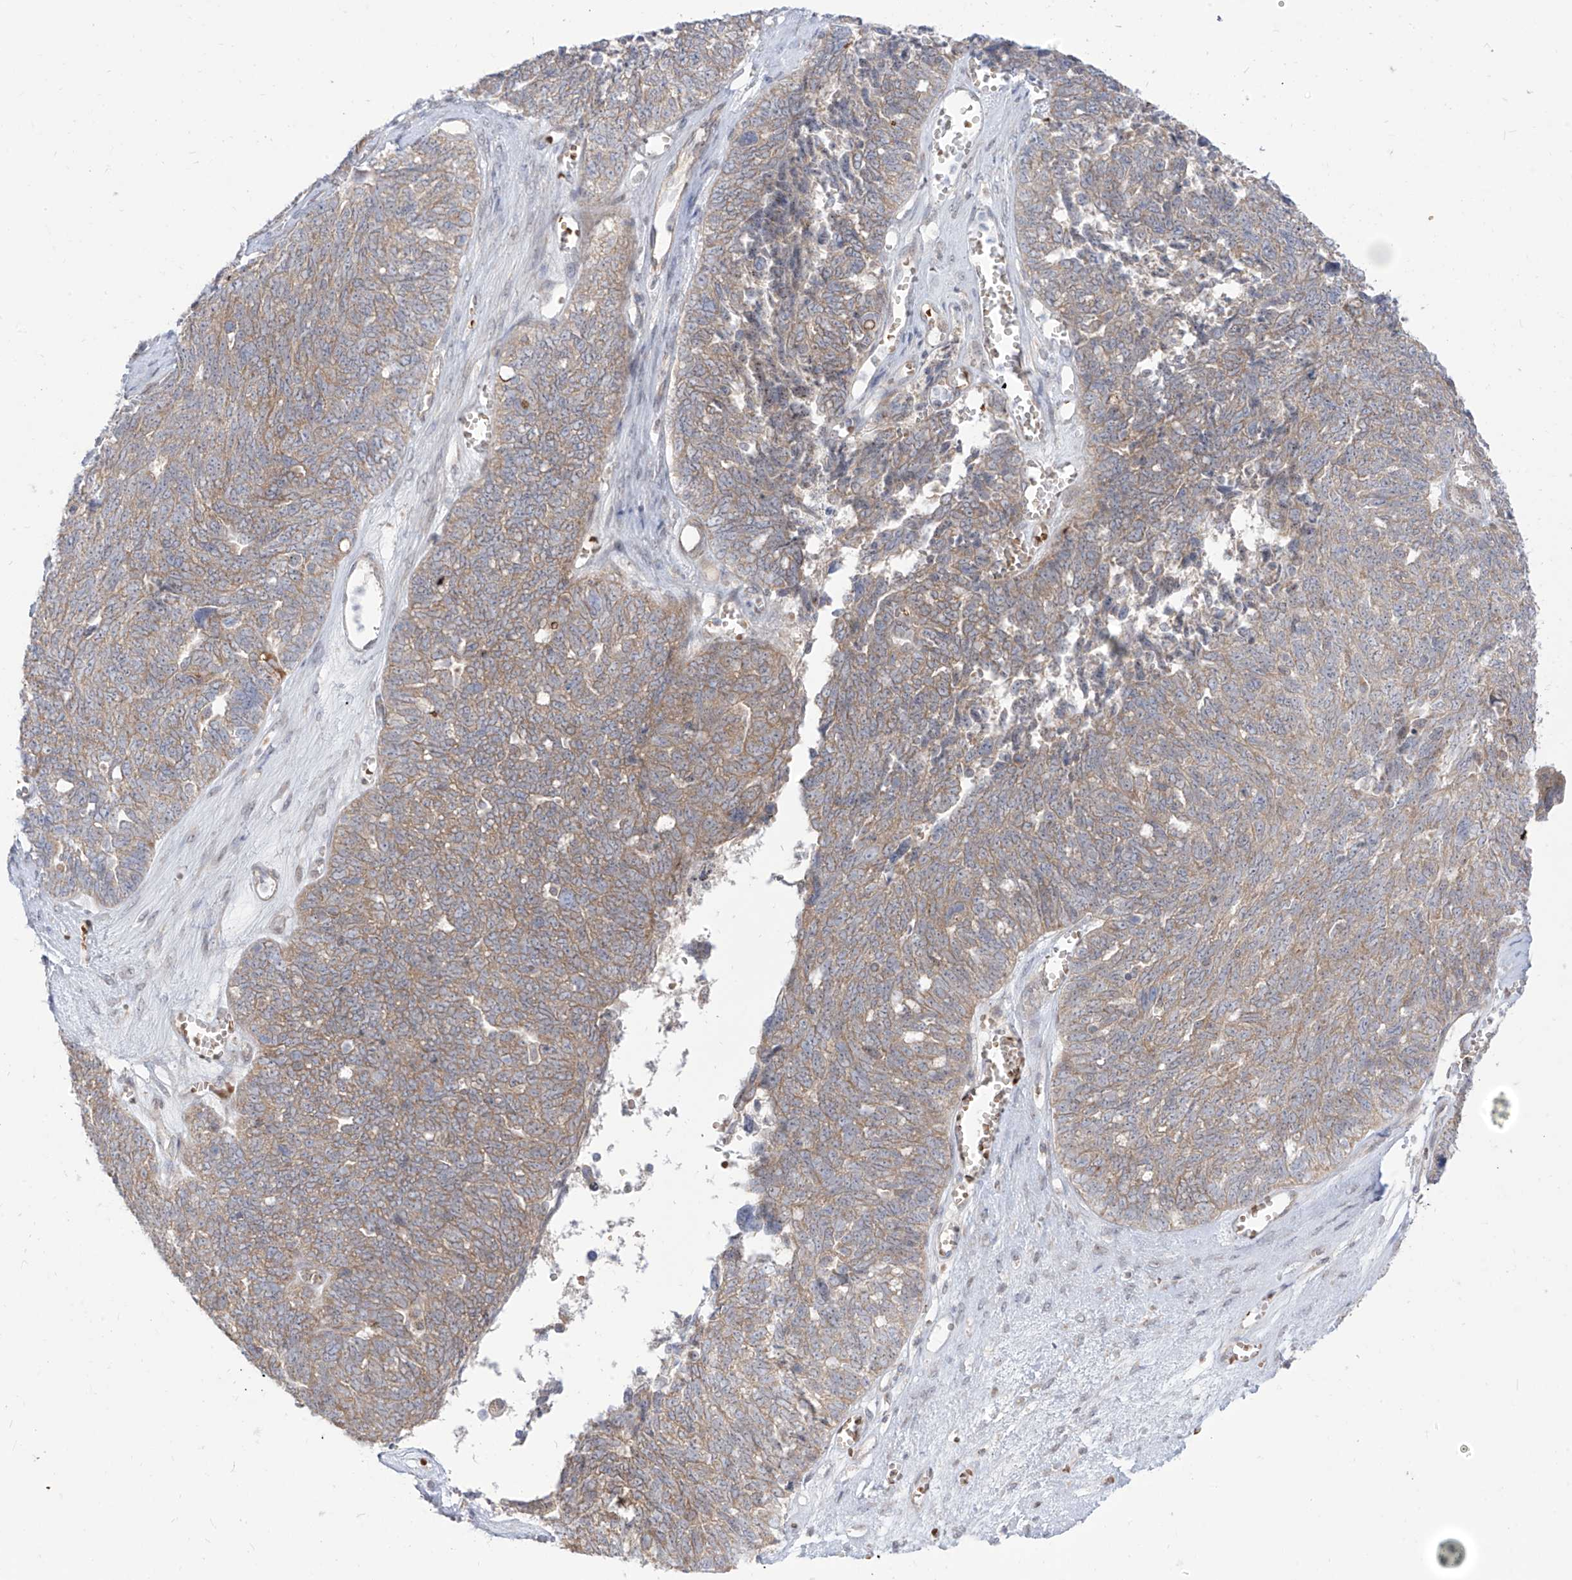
{"staining": {"intensity": "weak", "quantity": ">75%", "location": "cytoplasmic/membranous"}, "tissue": "ovarian cancer", "cell_type": "Tumor cells", "image_type": "cancer", "snomed": [{"axis": "morphology", "description": "Cystadenocarcinoma, serous, NOS"}, {"axis": "topography", "description": "Ovary"}], "caption": "Immunohistochemical staining of ovarian cancer shows weak cytoplasmic/membranous protein staining in about >75% of tumor cells.", "gene": "ARHGEF40", "patient": {"sex": "female", "age": 79}}